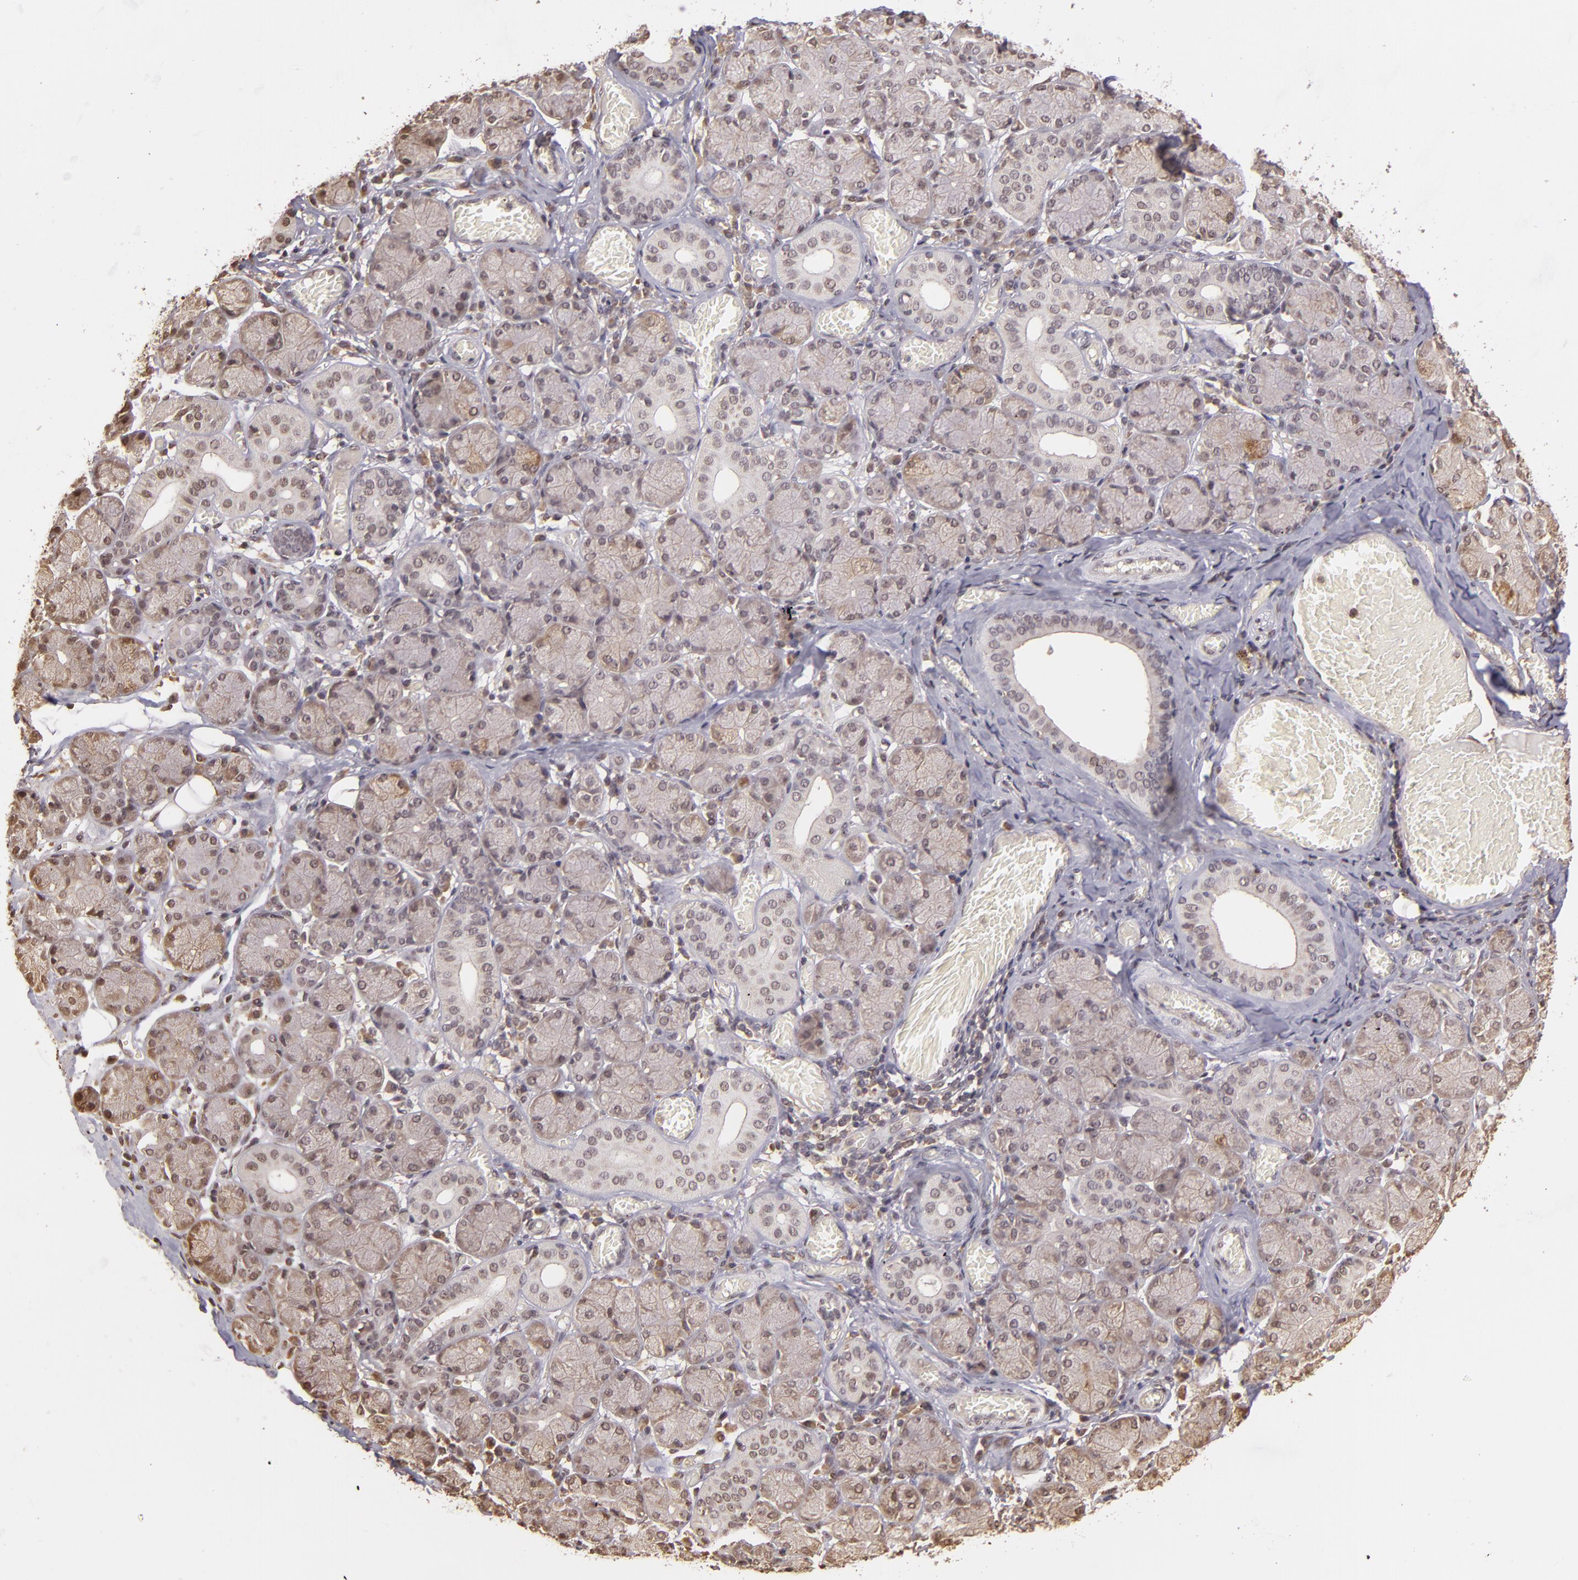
{"staining": {"intensity": "negative", "quantity": "none", "location": "none"}, "tissue": "salivary gland", "cell_type": "Glandular cells", "image_type": "normal", "snomed": [{"axis": "morphology", "description": "Normal tissue, NOS"}, {"axis": "topography", "description": "Salivary gland"}], "caption": "Immunohistochemical staining of normal human salivary gland reveals no significant positivity in glandular cells. (DAB immunohistochemistry (IHC) with hematoxylin counter stain).", "gene": "ARPC2", "patient": {"sex": "female", "age": 24}}